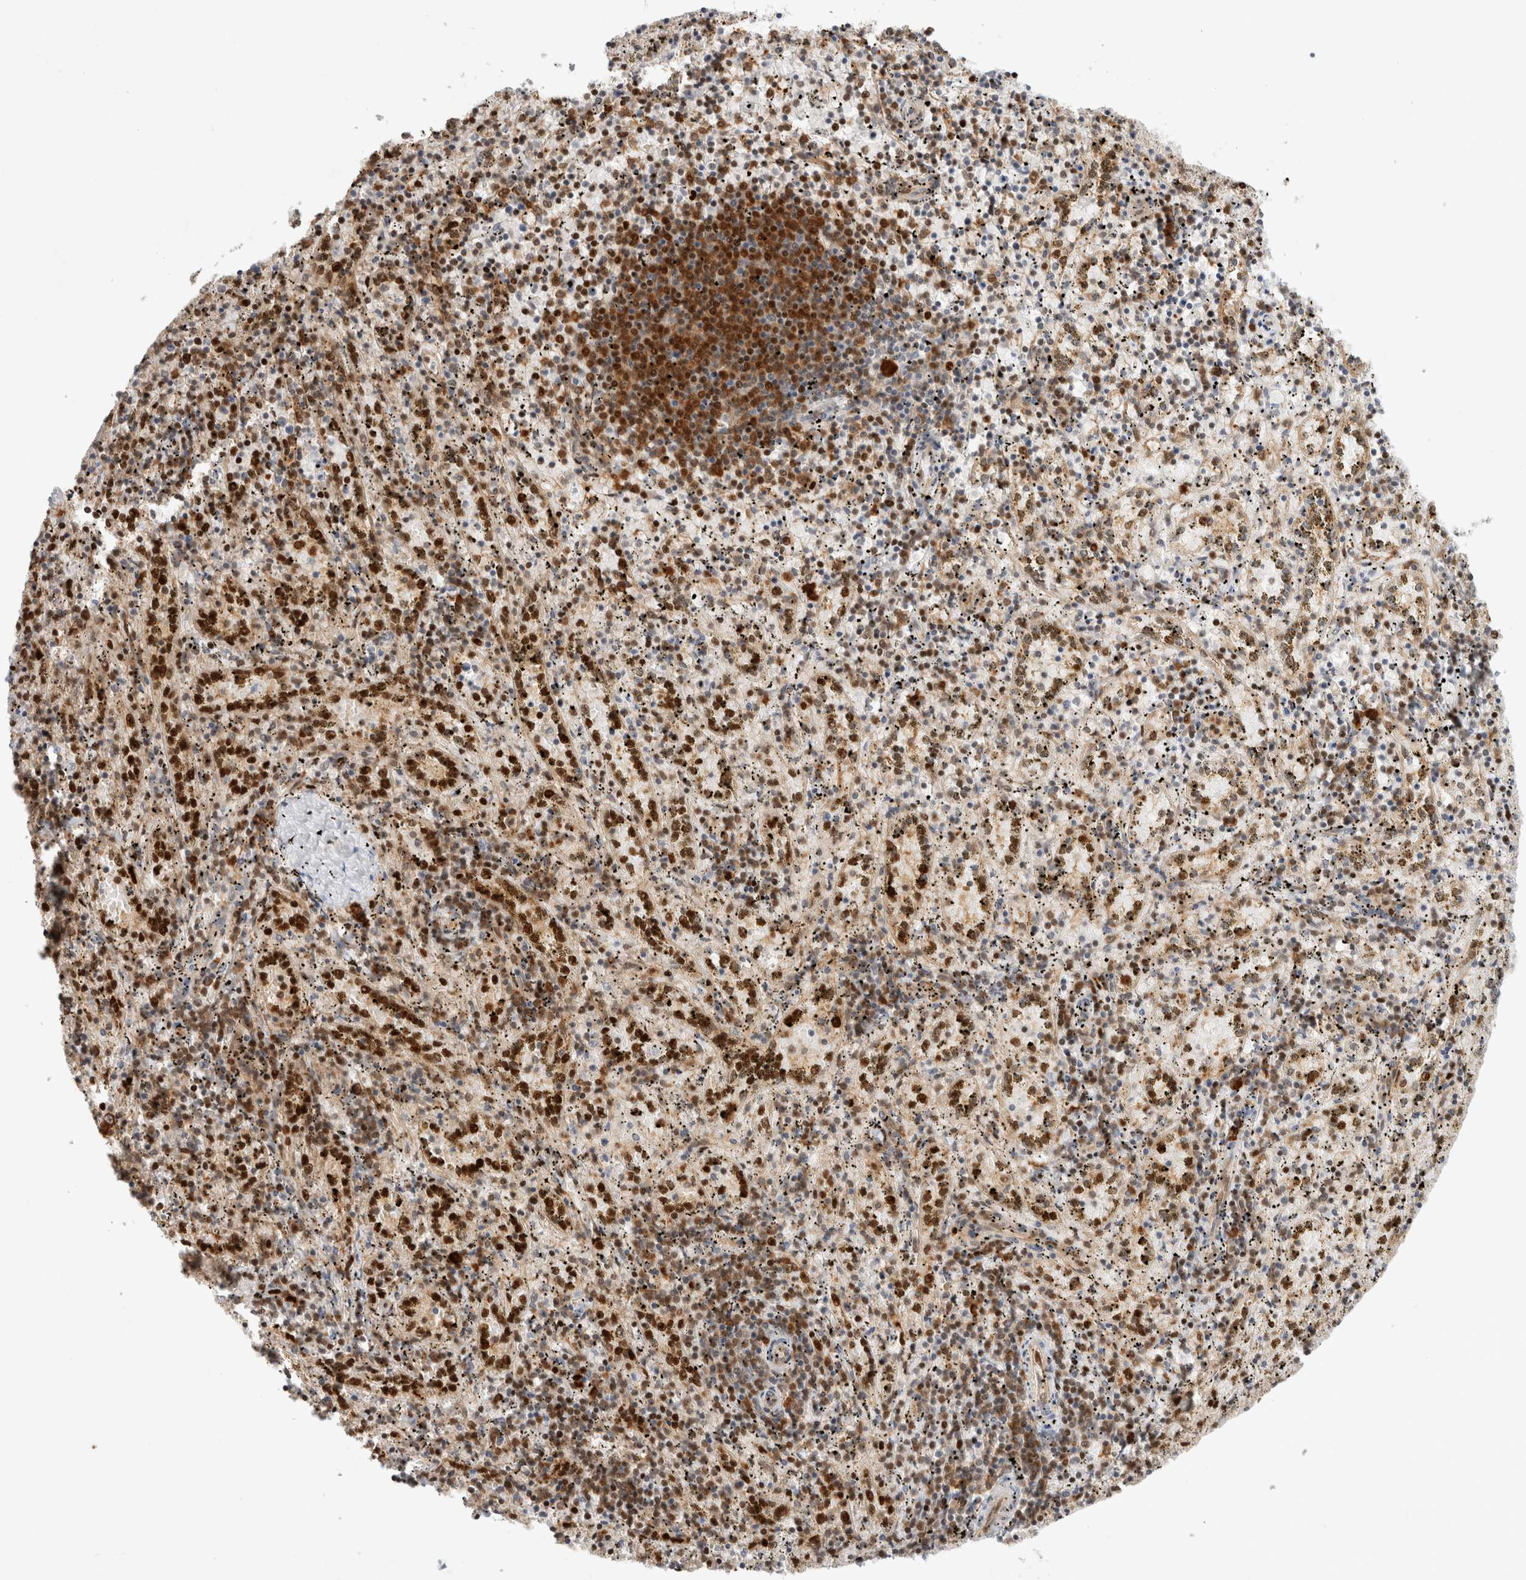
{"staining": {"intensity": "strong", "quantity": "25%-75%", "location": "nuclear"}, "tissue": "spleen", "cell_type": "Cells in red pulp", "image_type": "normal", "snomed": [{"axis": "morphology", "description": "Normal tissue, NOS"}, {"axis": "topography", "description": "Spleen"}], "caption": "Immunohistochemistry (IHC) (DAB (3,3'-diaminobenzidine)) staining of benign human spleen reveals strong nuclear protein staining in about 25%-75% of cells in red pulp.", "gene": "TCF4", "patient": {"sex": "male", "age": 11}}